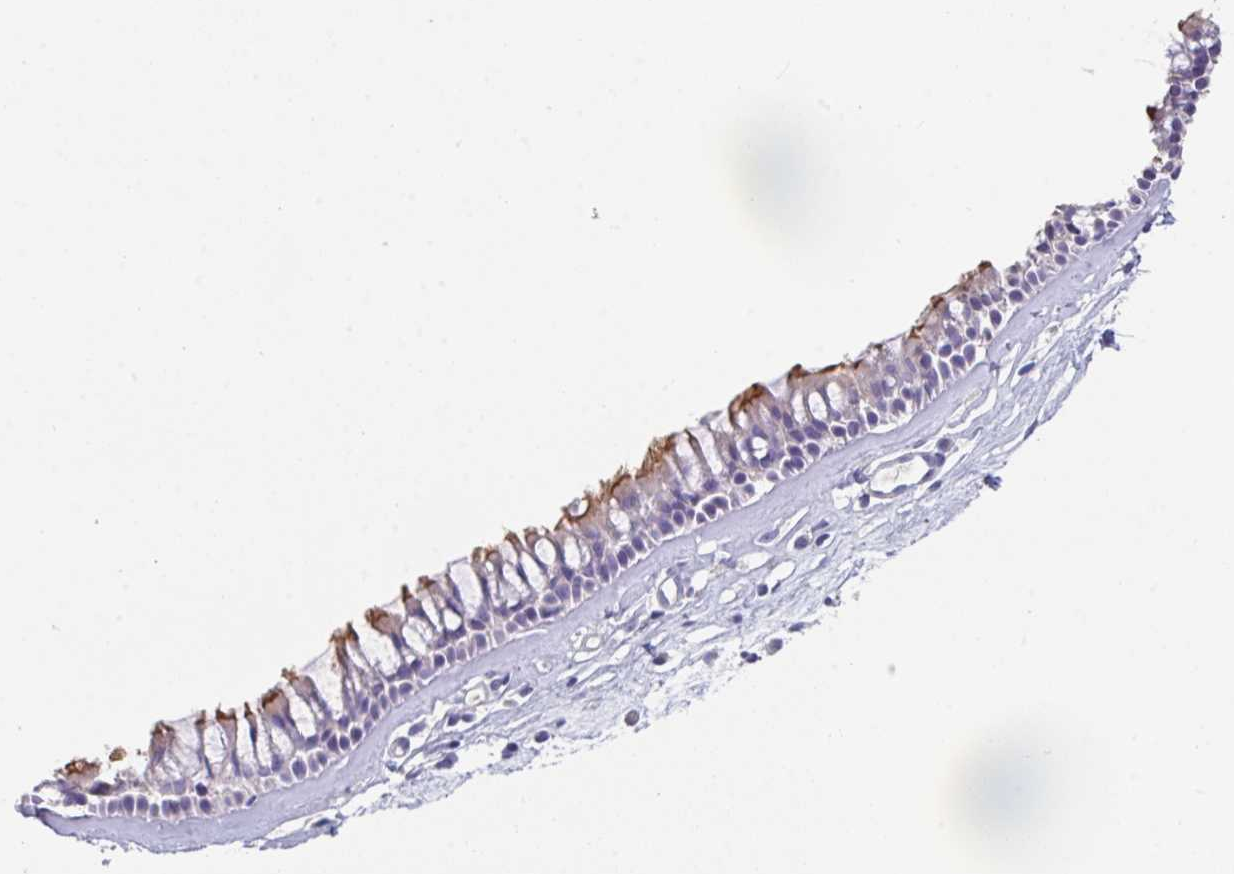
{"staining": {"intensity": "moderate", "quantity": "<25%", "location": "cytoplasmic/membranous"}, "tissue": "nasopharynx", "cell_type": "Respiratory epithelial cells", "image_type": "normal", "snomed": [{"axis": "morphology", "description": "Normal tissue, NOS"}, {"axis": "topography", "description": "Nasopharynx"}], "caption": "Respiratory epithelial cells reveal moderate cytoplasmic/membranous positivity in about <25% of cells in unremarkable nasopharynx. (IHC, brightfield microscopy, high magnification).", "gene": "SLC44A4", "patient": {"sex": "female", "age": 39}}